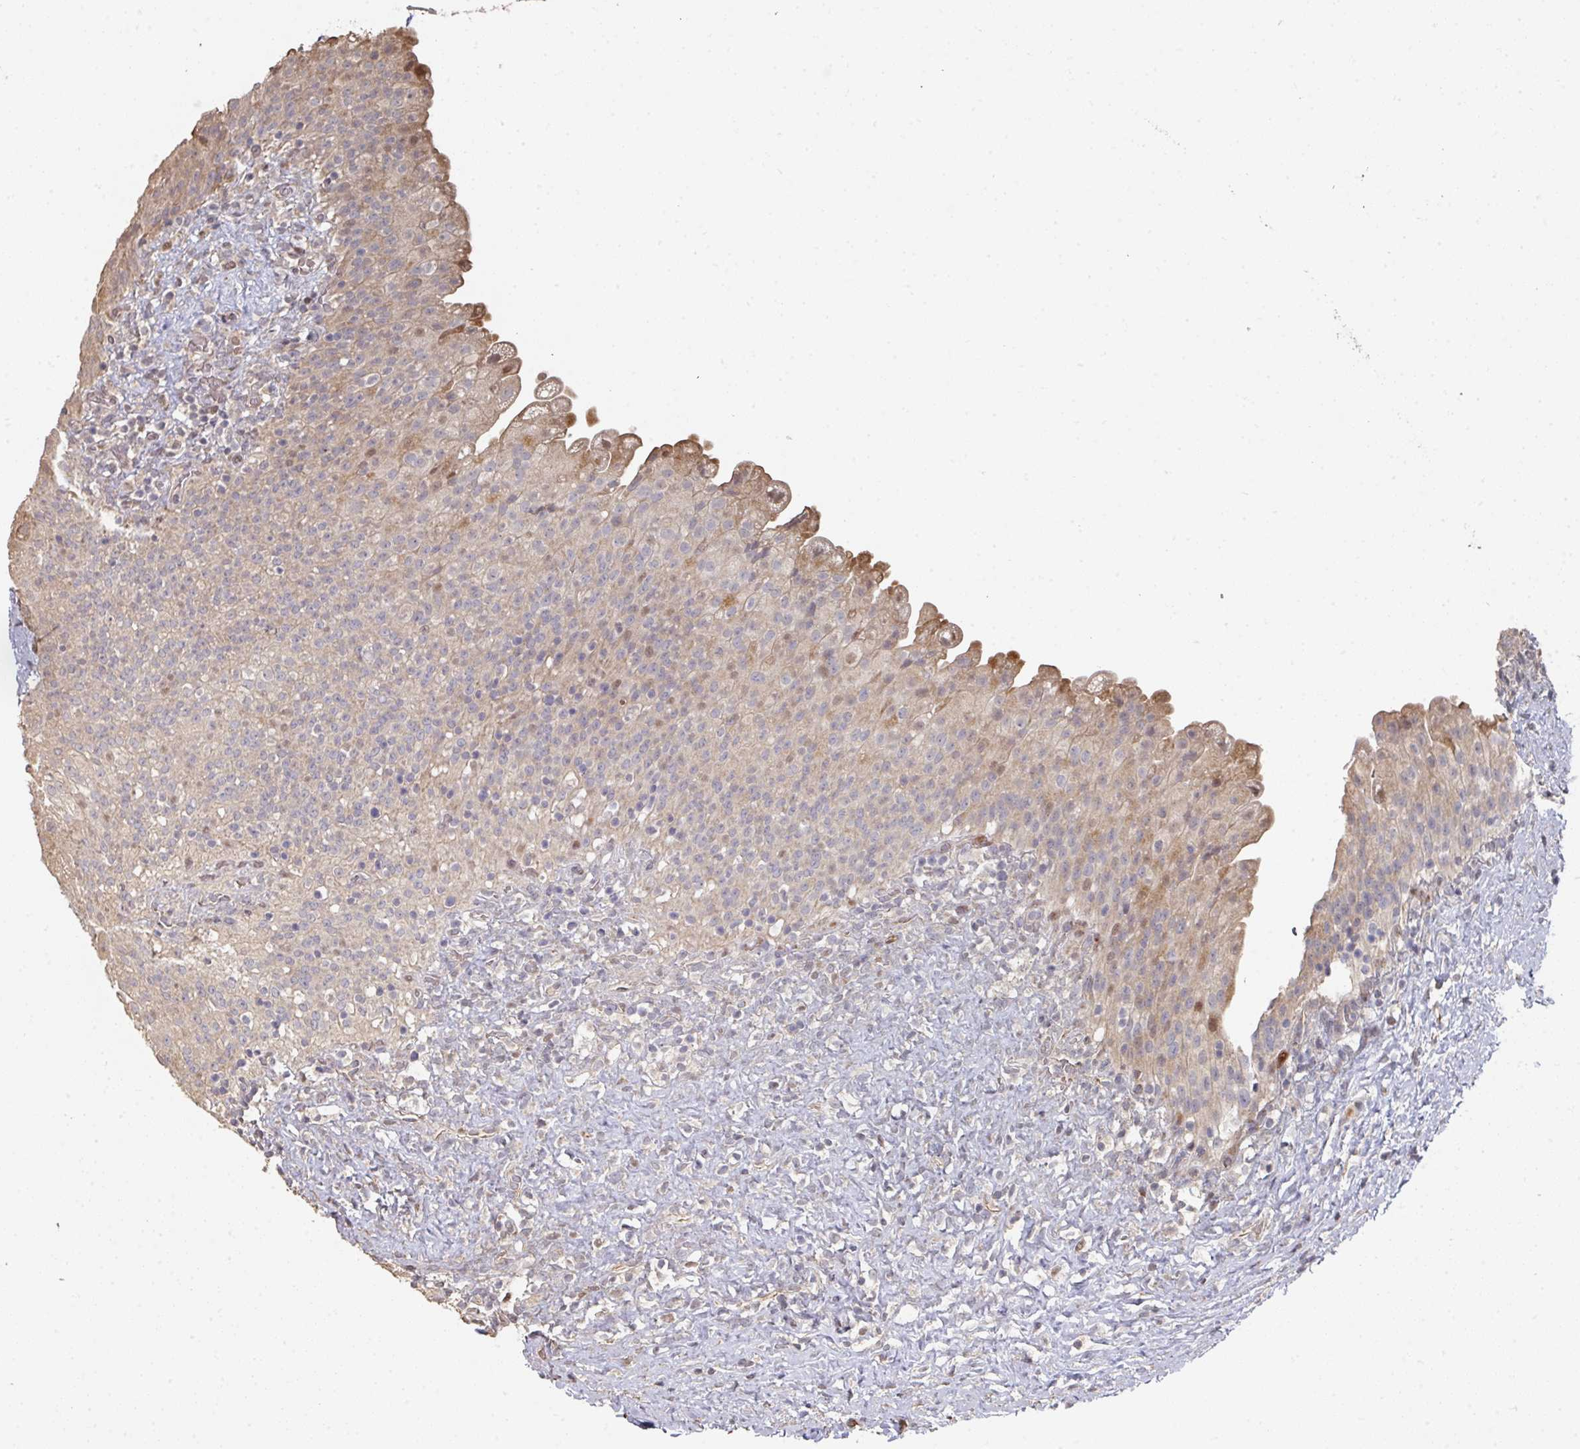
{"staining": {"intensity": "weak", "quantity": ">75%", "location": "cytoplasmic/membranous,nuclear"}, "tissue": "urinary bladder", "cell_type": "Urothelial cells", "image_type": "normal", "snomed": [{"axis": "morphology", "description": "Normal tissue, NOS"}, {"axis": "topography", "description": "Urinary bladder"}], "caption": "High-power microscopy captured an immunohistochemistry image of unremarkable urinary bladder, revealing weak cytoplasmic/membranous,nuclear staining in about >75% of urothelial cells. The protein is shown in brown color, while the nuclei are stained blue.", "gene": "CA7", "patient": {"sex": "female", "age": 27}}